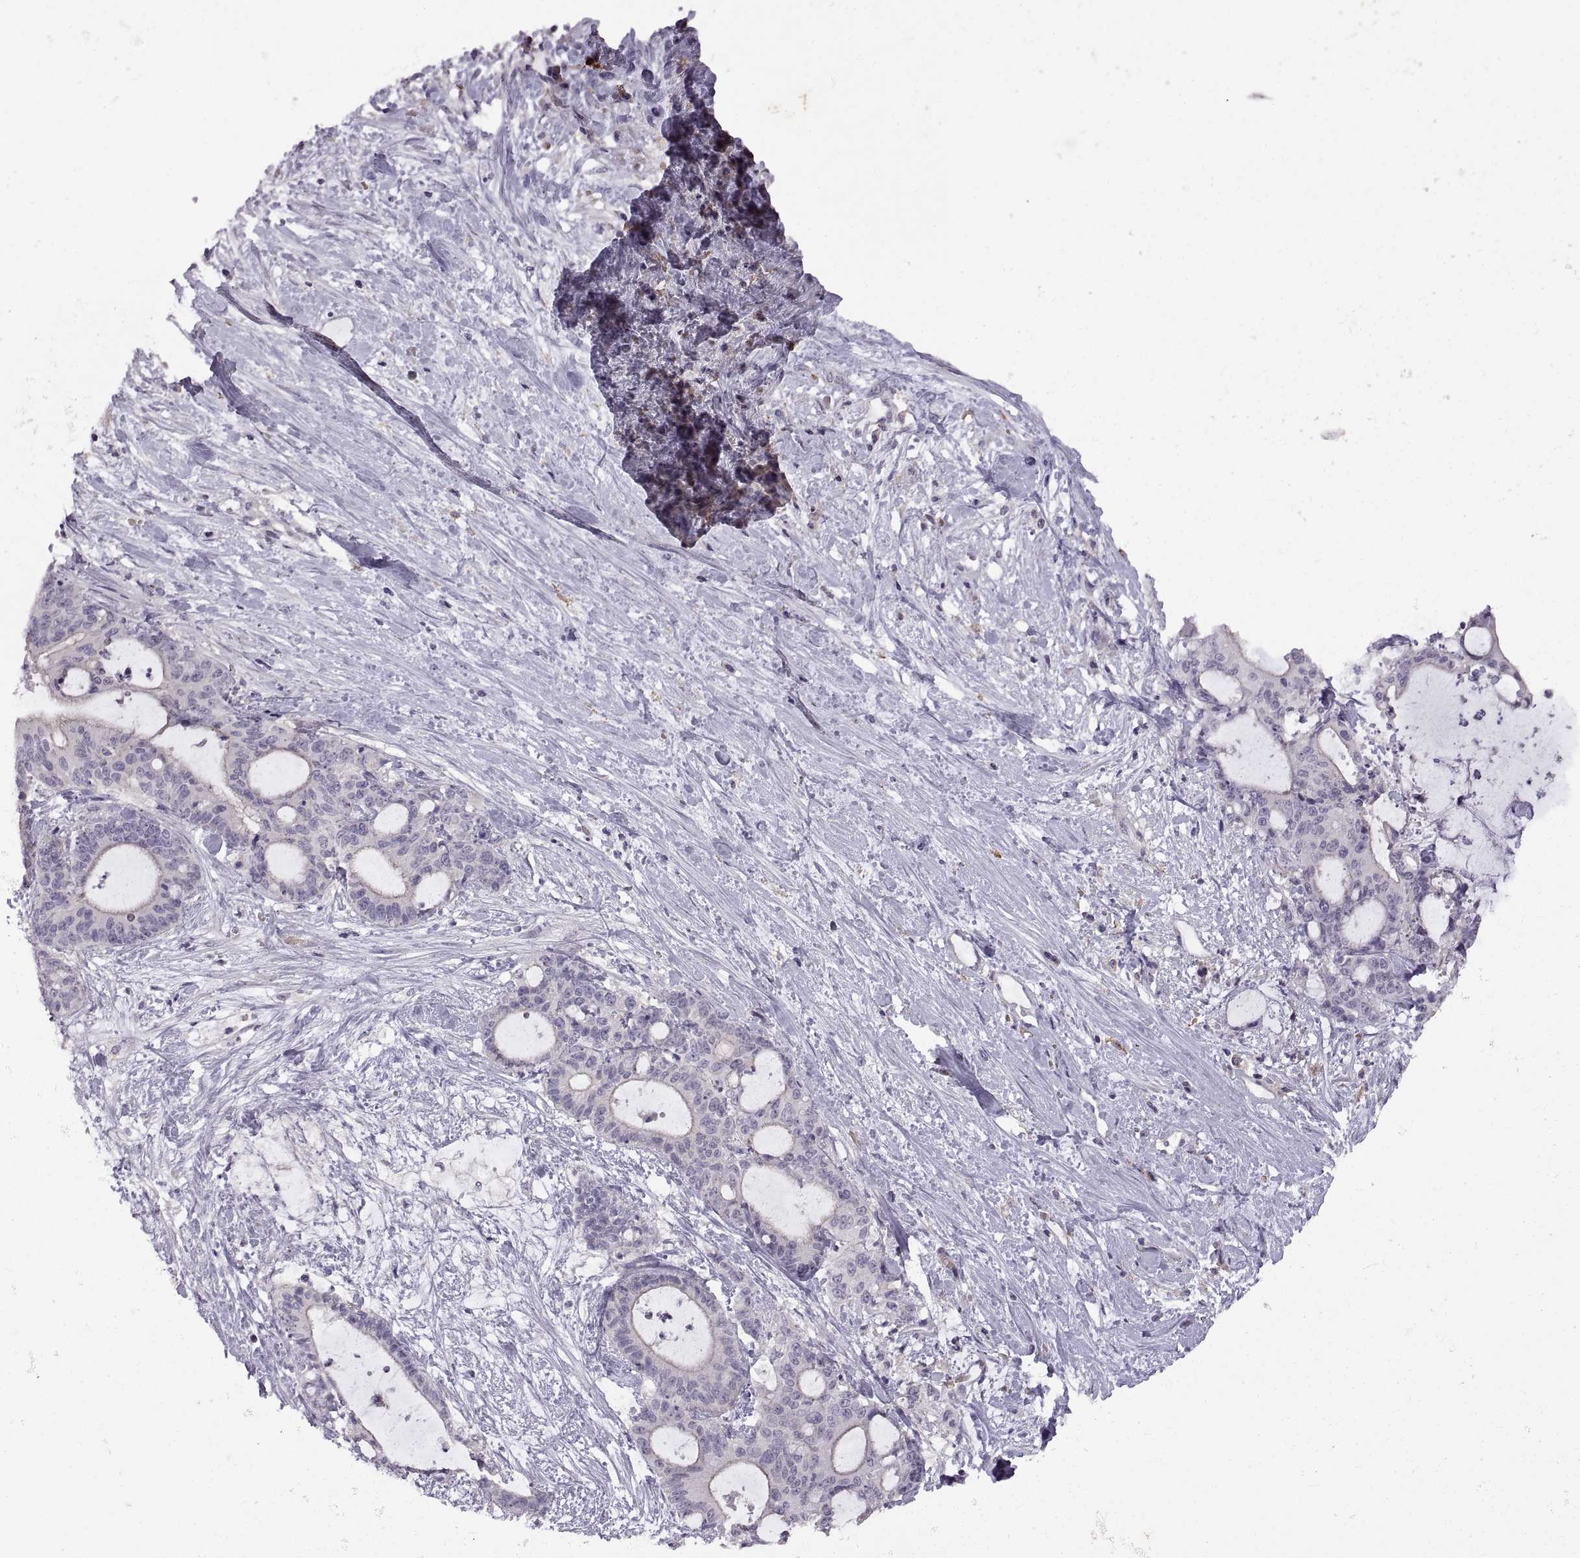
{"staining": {"intensity": "negative", "quantity": "none", "location": "none"}, "tissue": "liver cancer", "cell_type": "Tumor cells", "image_type": "cancer", "snomed": [{"axis": "morphology", "description": "Cholangiocarcinoma"}, {"axis": "topography", "description": "Liver"}], "caption": "Immunohistochemistry (IHC) histopathology image of liver cholangiocarcinoma stained for a protein (brown), which reveals no expression in tumor cells.", "gene": "MEIOC", "patient": {"sex": "female", "age": 73}}